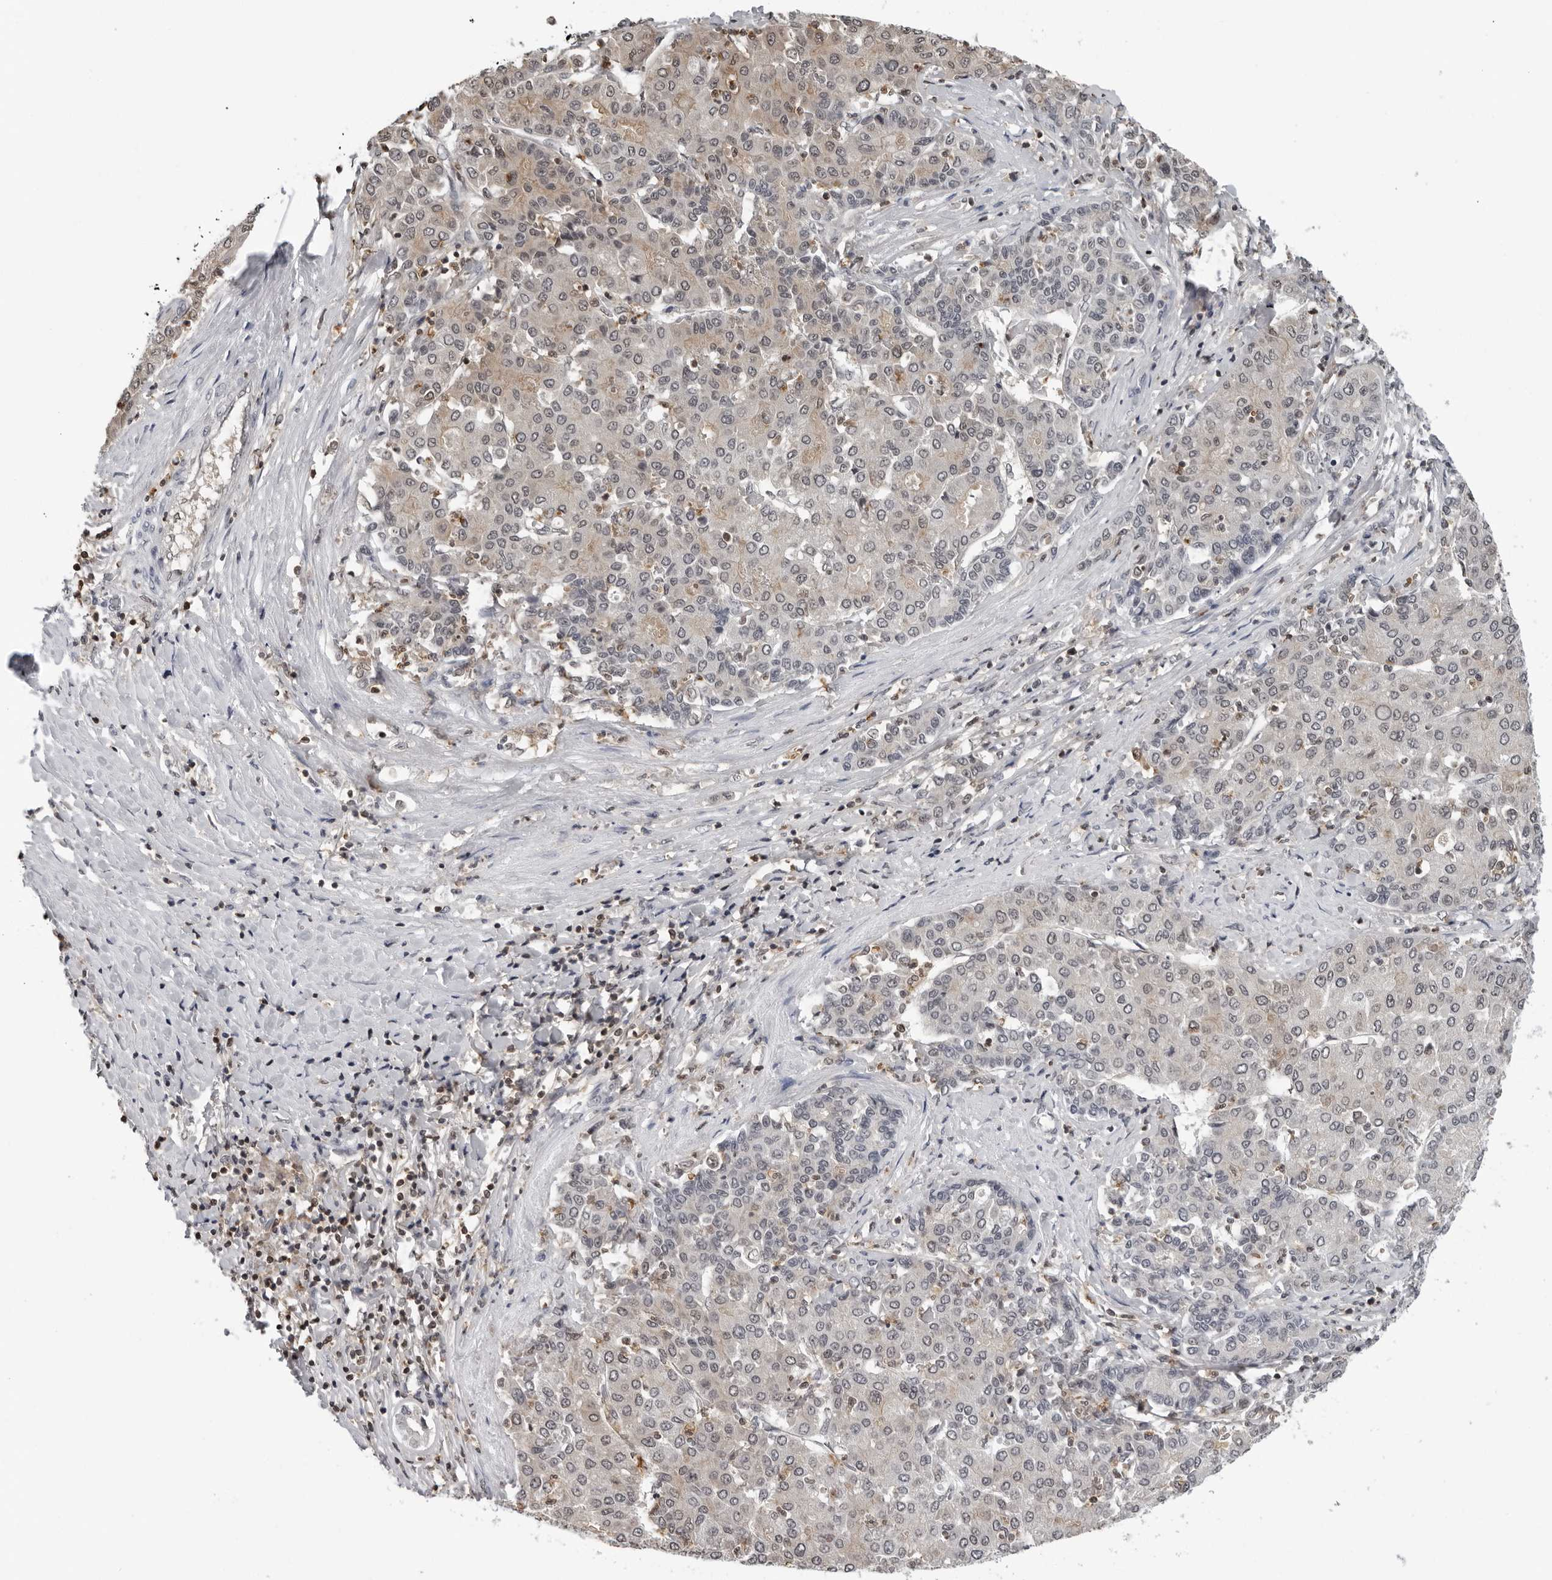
{"staining": {"intensity": "weak", "quantity": "25%-75%", "location": "cytoplasmic/membranous"}, "tissue": "liver cancer", "cell_type": "Tumor cells", "image_type": "cancer", "snomed": [{"axis": "morphology", "description": "Carcinoma, Hepatocellular, NOS"}, {"axis": "topography", "description": "Liver"}], "caption": "About 25%-75% of tumor cells in liver cancer (hepatocellular carcinoma) show weak cytoplasmic/membranous protein positivity as visualized by brown immunohistochemical staining.", "gene": "HSPH1", "patient": {"sex": "male", "age": 65}}